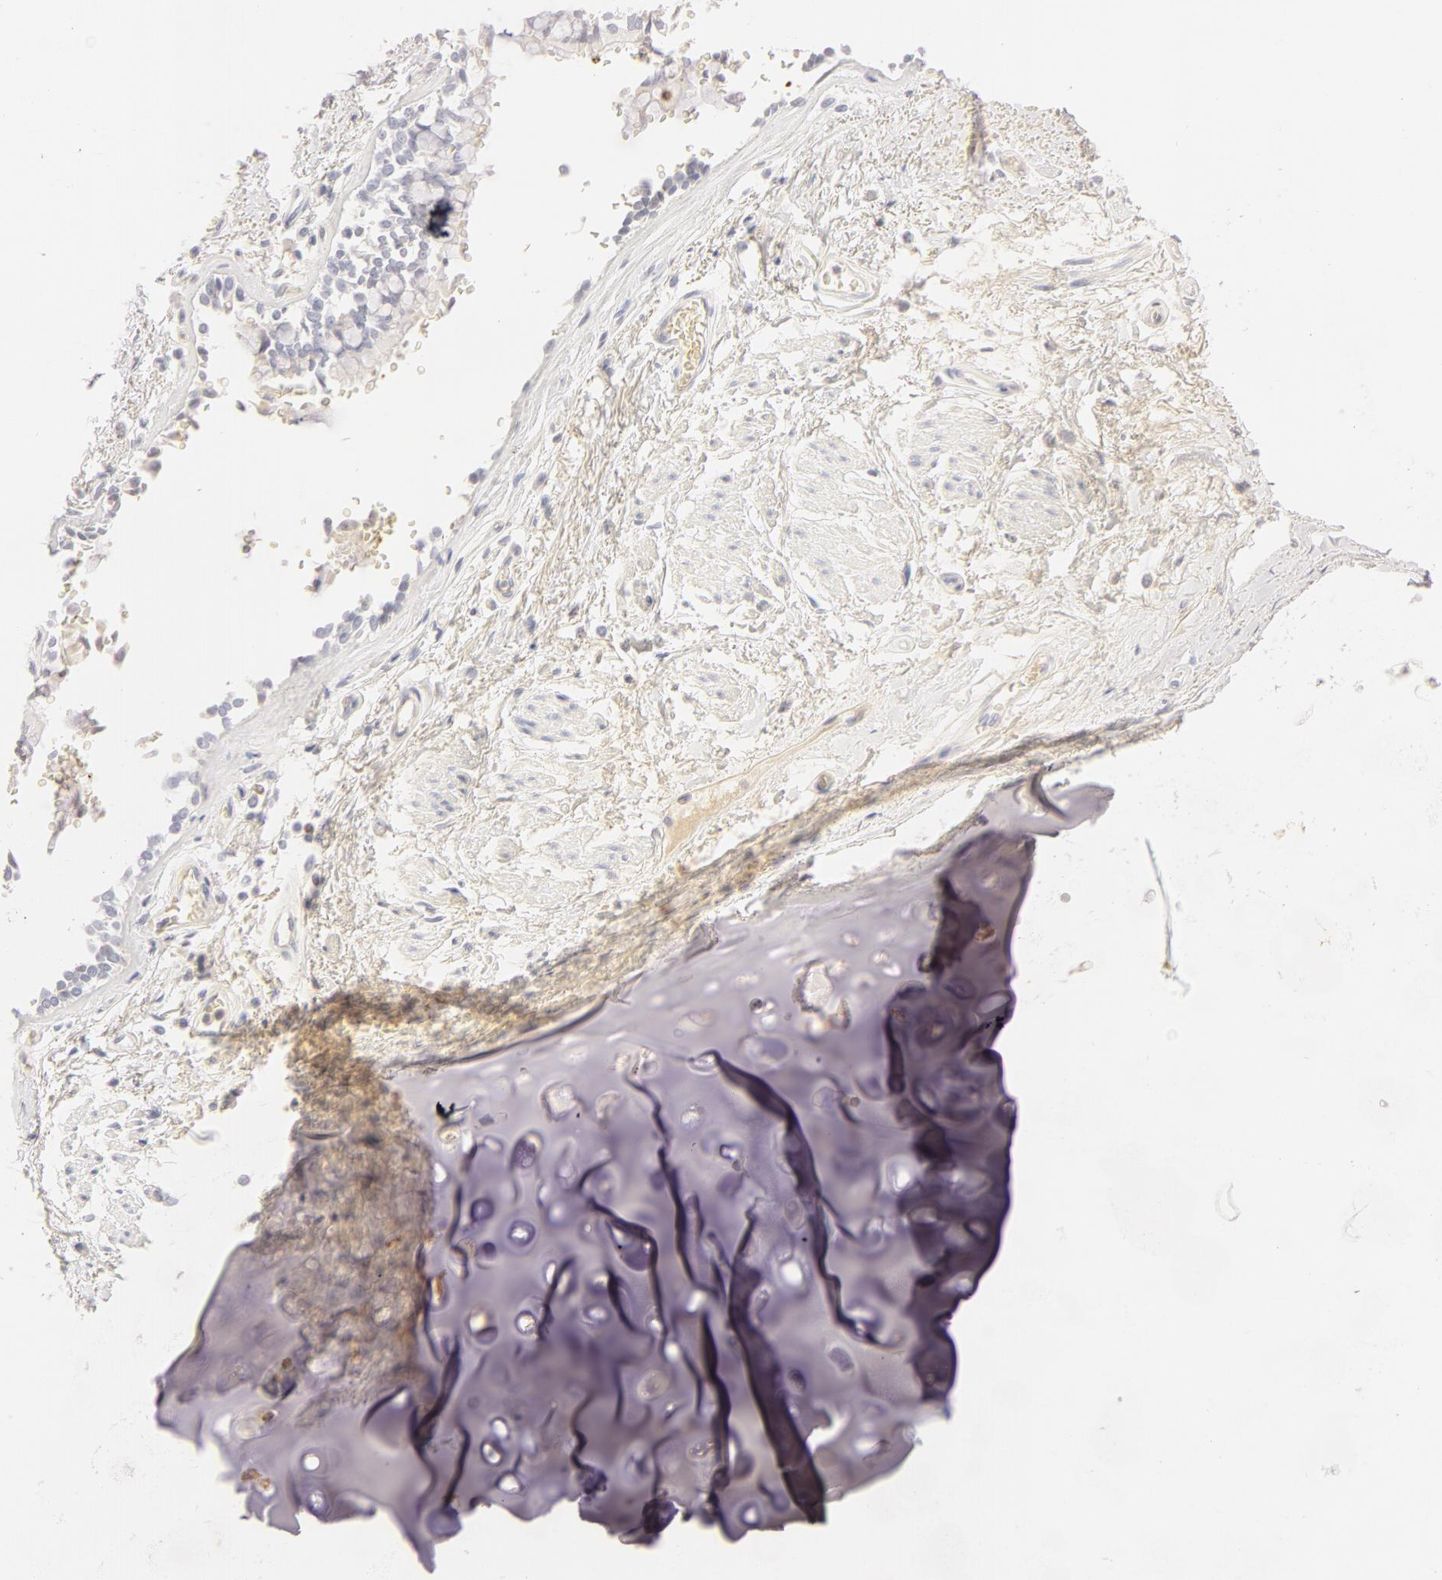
{"staining": {"intensity": "negative", "quantity": "none", "location": "none"}, "tissue": "adipose tissue", "cell_type": "Adipocytes", "image_type": "normal", "snomed": [{"axis": "morphology", "description": "Normal tissue, NOS"}, {"axis": "topography", "description": "Cartilage tissue"}, {"axis": "topography", "description": "Lung"}], "caption": "A micrograph of human adipose tissue is negative for staining in adipocytes. Brightfield microscopy of IHC stained with DAB (brown) and hematoxylin (blue), captured at high magnification.", "gene": "CA2", "patient": {"sex": "male", "age": 65}}